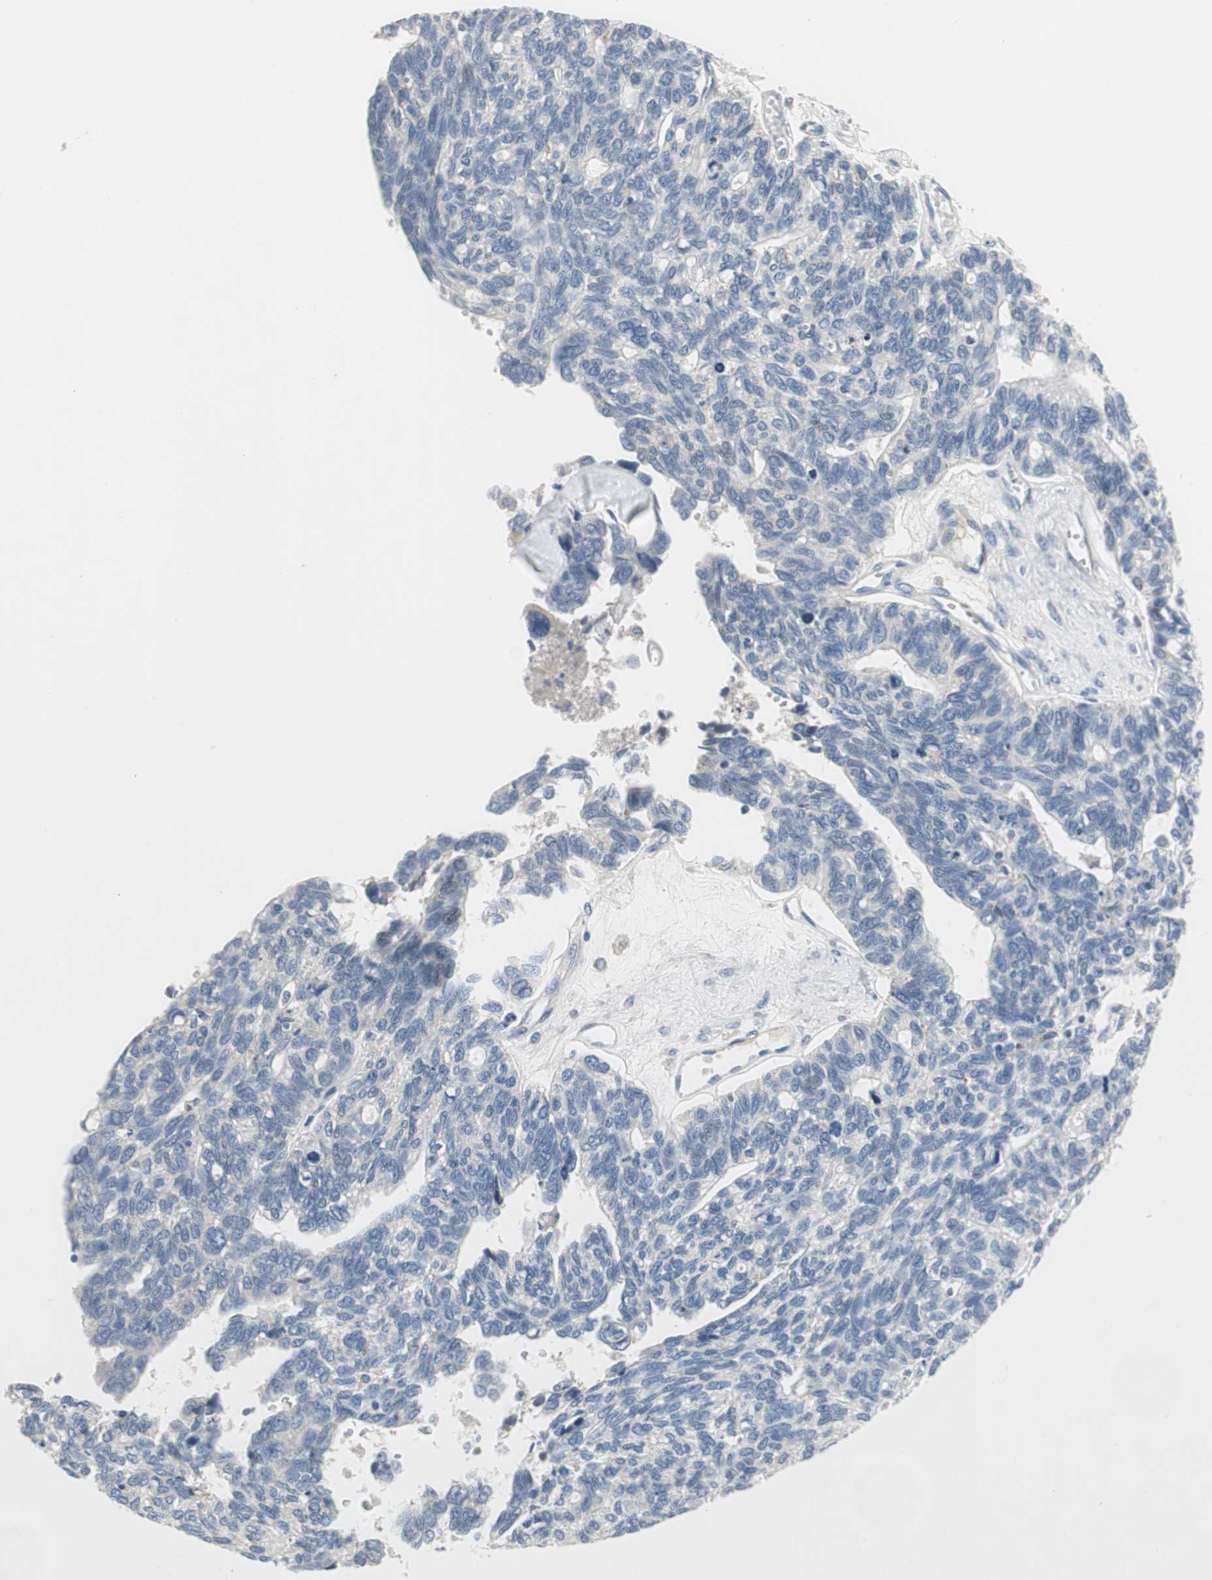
{"staining": {"intensity": "negative", "quantity": "none", "location": "none"}, "tissue": "ovarian cancer", "cell_type": "Tumor cells", "image_type": "cancer", "snomed": [{"axis": "morphology", "description": "Cystadenocarcinoma, serous, NOS"}, {"axis": "topography", "description": "Ovary"}], "caption": "This micrograph is of ovarian cancer stained with immunohistochemistry to label a protein in brown with the nuclei are counter-stained blue. There is no staining in tumor cells. (DAB (3,3'-diaminobenzidine) IHC visualized using brightfield microscopy, high magnification).", "gene": "CPA3", "patient": {"sex": "female", "age": 79}}